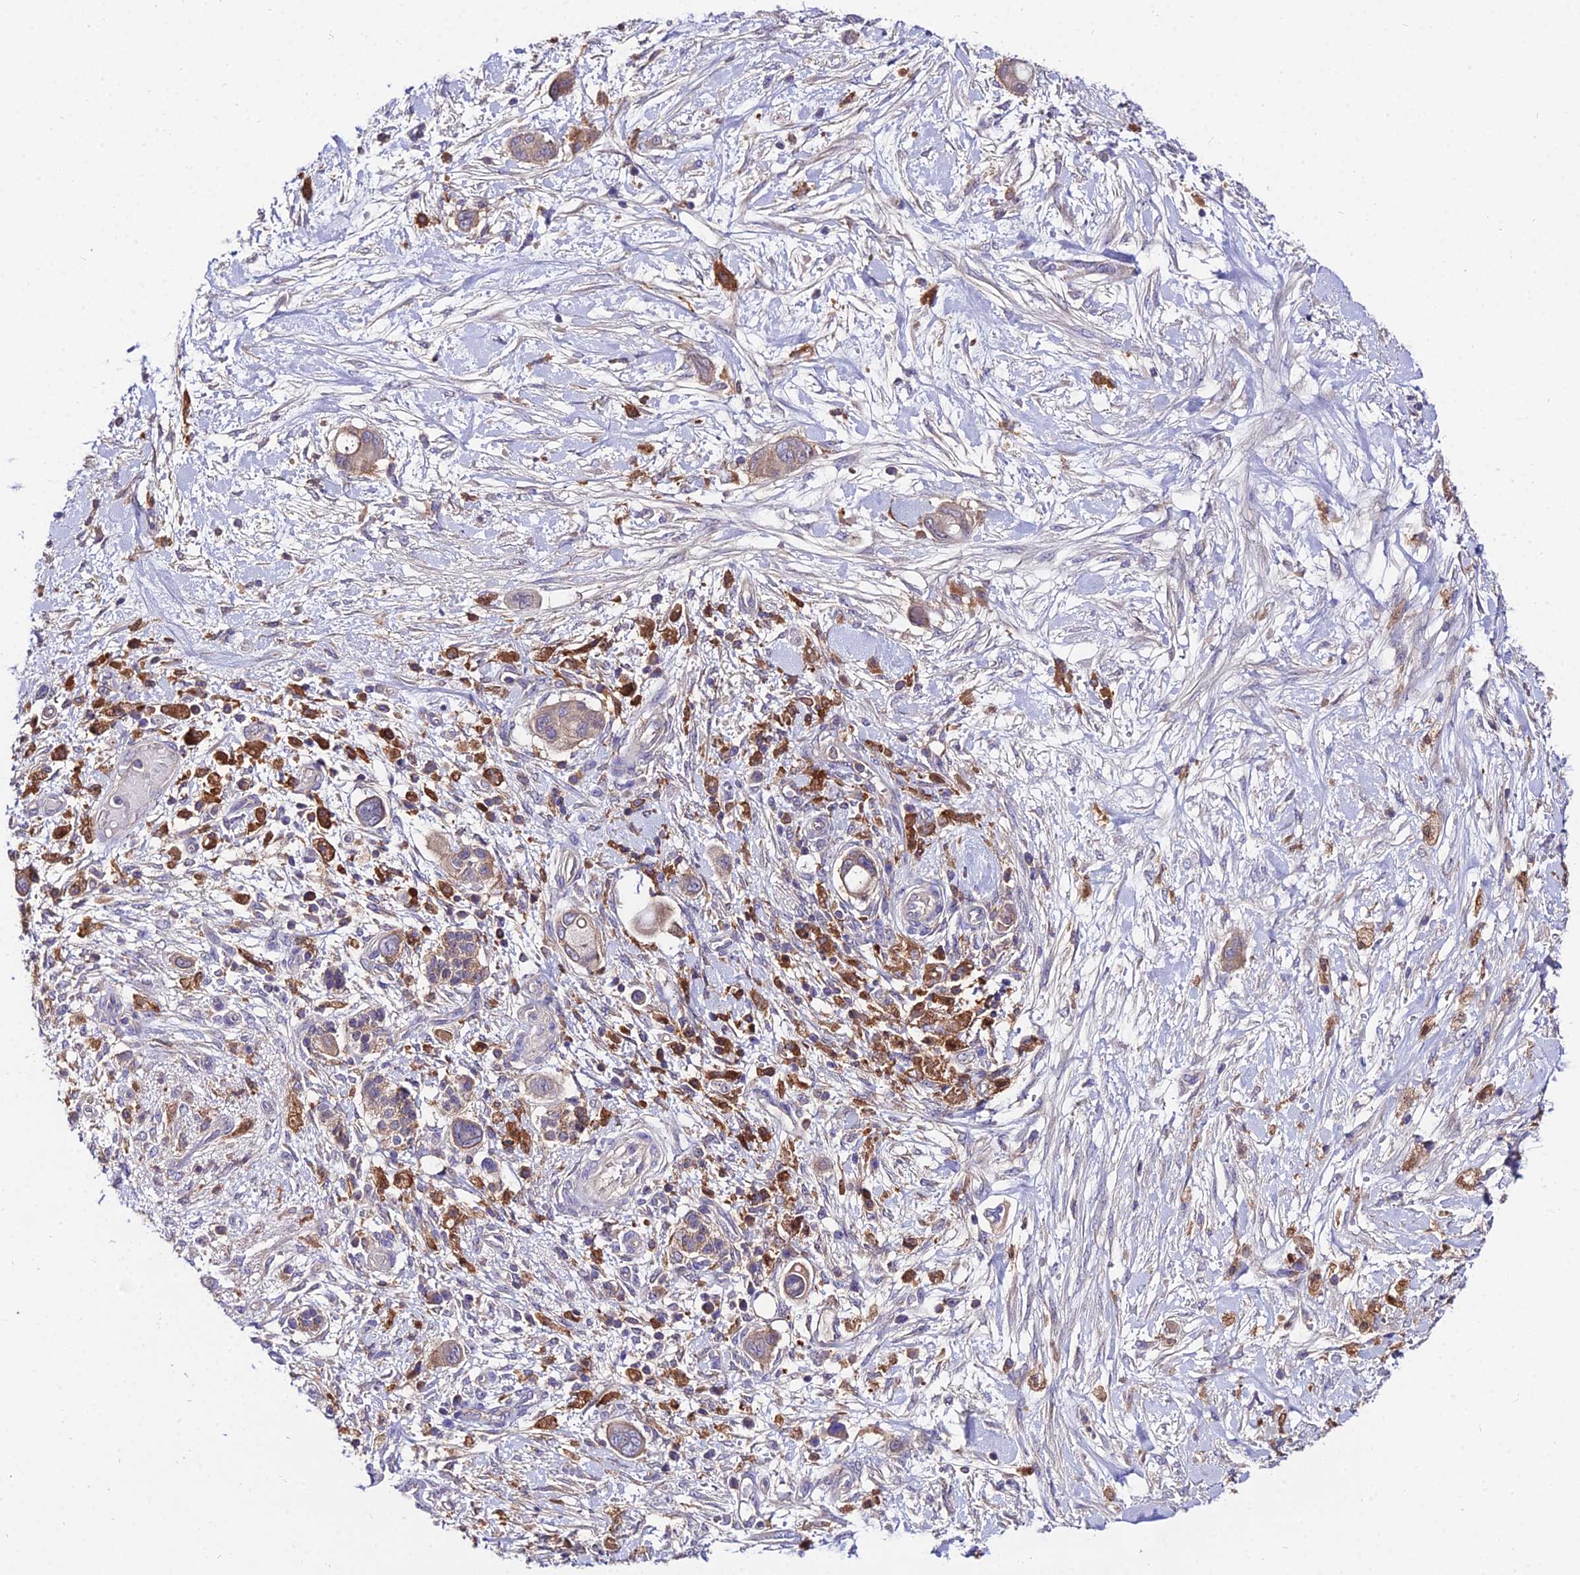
{"staining": {"intensity": "weak", "quantity": "25%-75%", "location": "cytoplasmic/membranous"}, "tissue": "pancreatic cancer", "cell_type": "Tumor cells", "image_type": "cancer", "snomed": [{"axis": "morphology", "description": "Adenocarcinoma, NOS"}, {"axis": "topography", "description": "Pancreas"}], "caption": "This is a micrograph of immunohistochemistry staining of pancreatic cancer (adenocarcinoma), which shows weak staining in the cytoplasmic/membranous of tumor cells.", "gene": "C2orf69", "patient": {"sex": "male", "age": 68}}